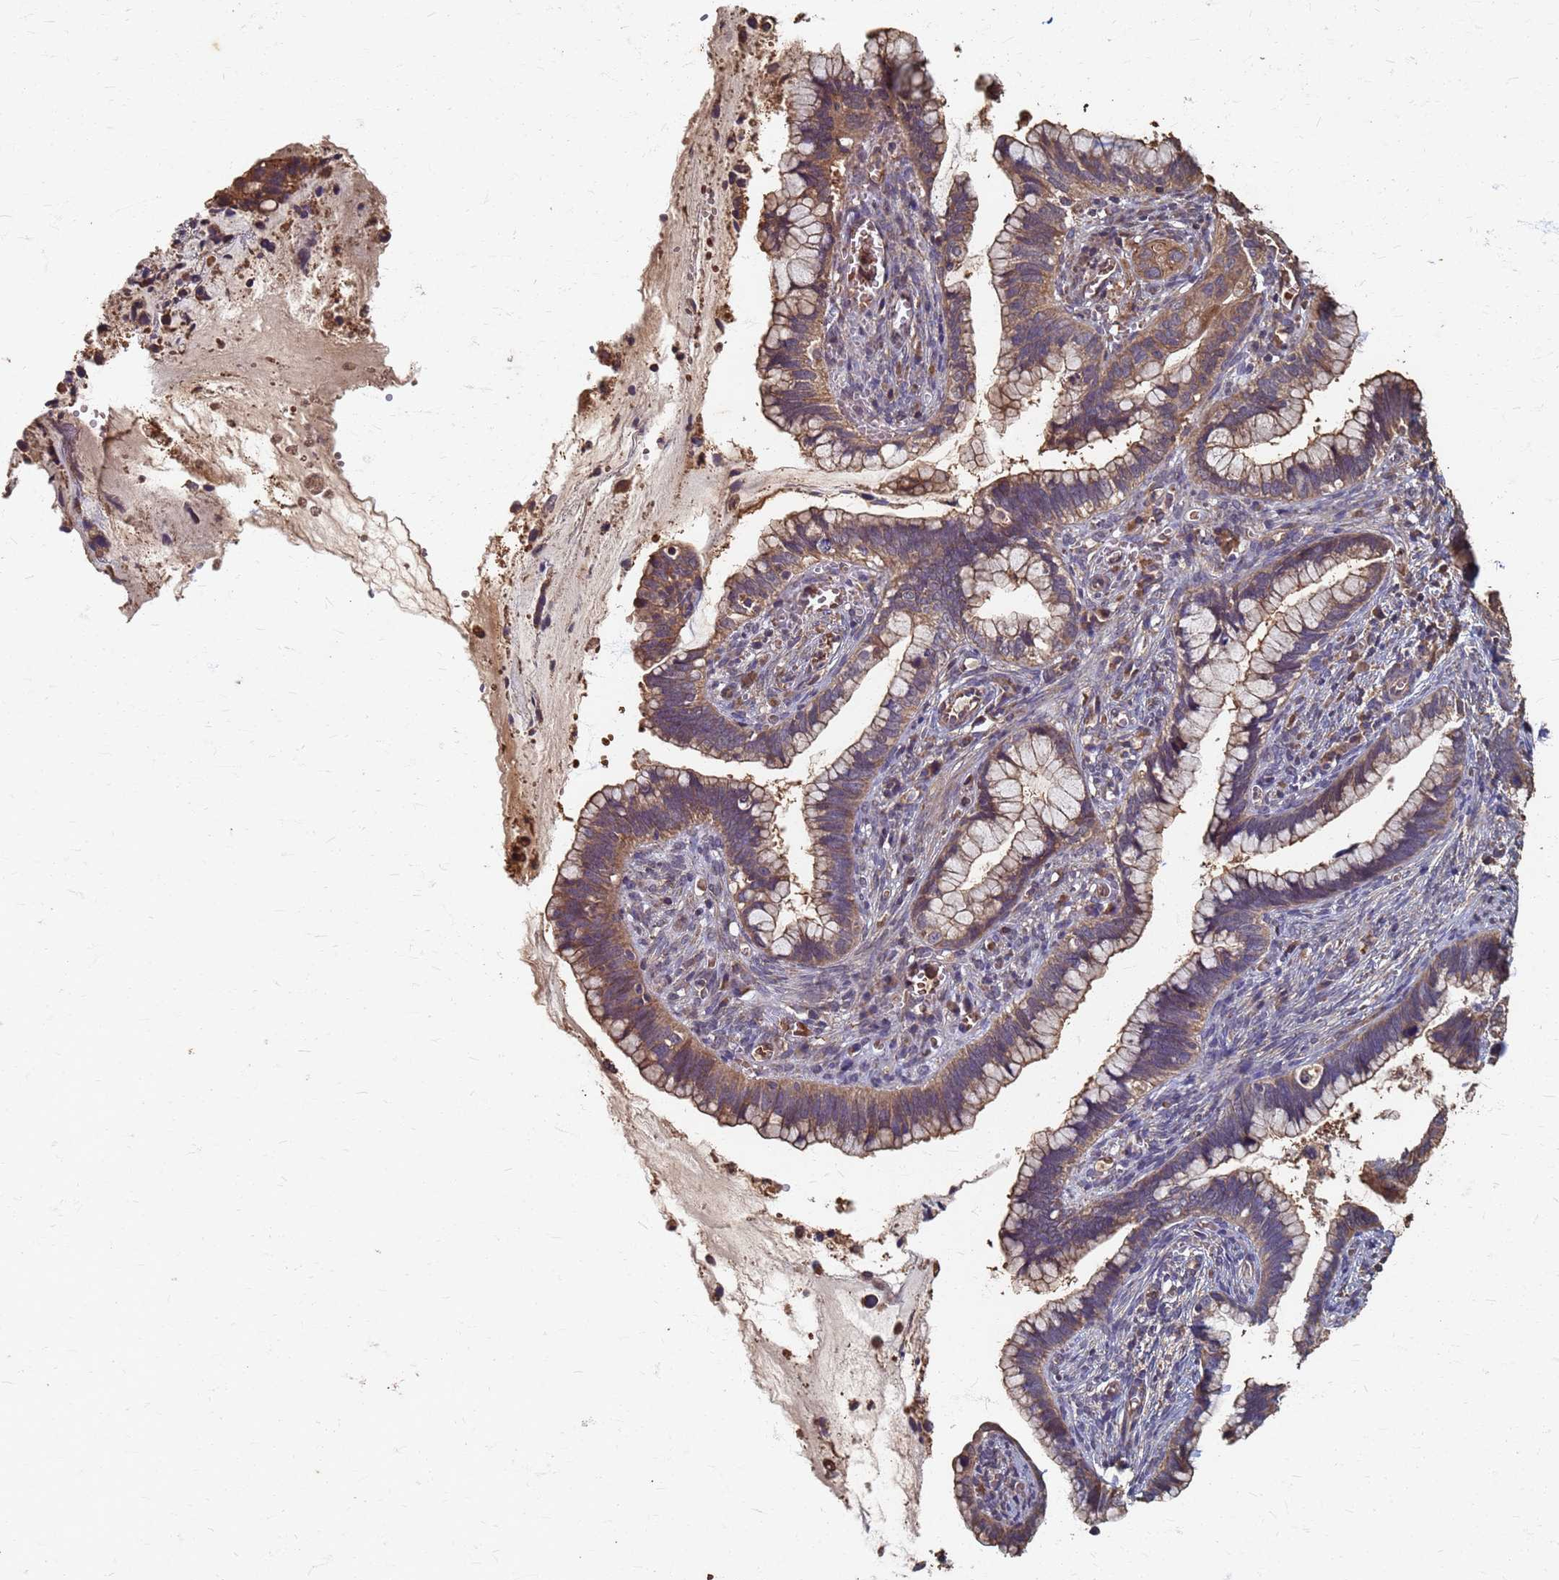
{"staining": {"intensity": "moderate", "quantity": ">75%", "location": "cytoplasmic/membranous"}, "tissue": "cervical cancer", "cell_type": "Tumor cells", "image_type": "cancer", "snomed": [{"axis": "morphology", "description": "Adenocarcinoma, NOS"}, {"axis": "topography", "description": "Cervix"}], "caption": "The histopathology image demonstrates immunohistochemical staining of cervical cancer (adenocarcinoma). There is moderate cytoplasmic/membranous positivity is present in approximately >75% of tumor cells. The staining is performed using DAB brown chromogen to label protein expression. The nuclei are counter-stained blue using hematoxylin.", "gene": "DPH5", "patient": {"sex": "female", "age": 44}}